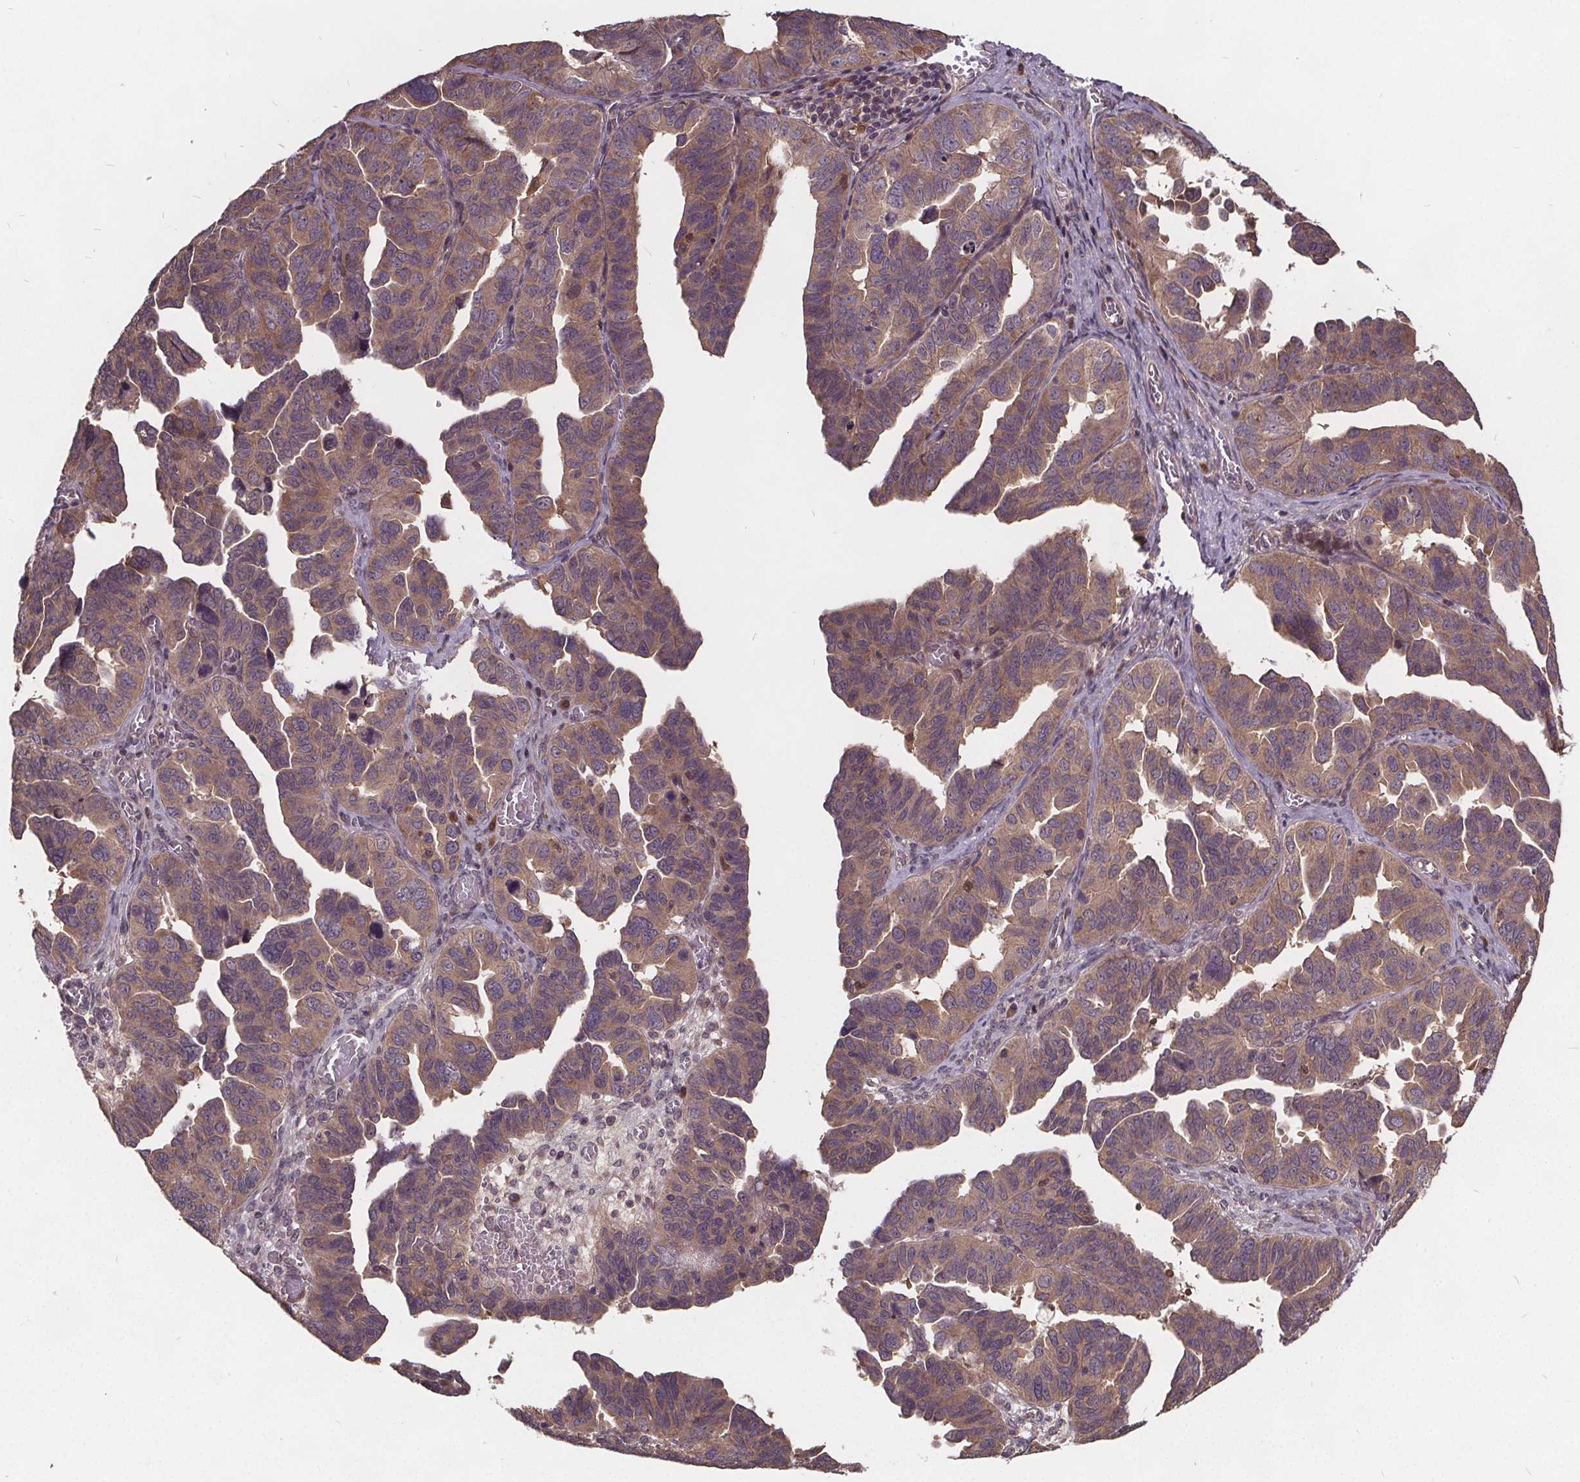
{"staining": {"intensity": "weak", "quantity": "25%-75%", "location": "cytoplasmic/membranous"}, "tissue": "ovarian cancer", "cell_type": "Tumor cells", "image_type": "cancer", "snomed": [{"axis": "morphology", "description": "Cystadenocarcinoma, serous, NOS"}, {"axis": "topography", "description": "Ovary"}], "caption": "Serous cystadenocarcinoma (ovarian) stained with immunohistochemistry reveals weak cytoplasmic/membranous positivity in about 25%-75% of tumor cells.", "gene": "USP9X", "patient": {"sex": "female", "age": 64}}